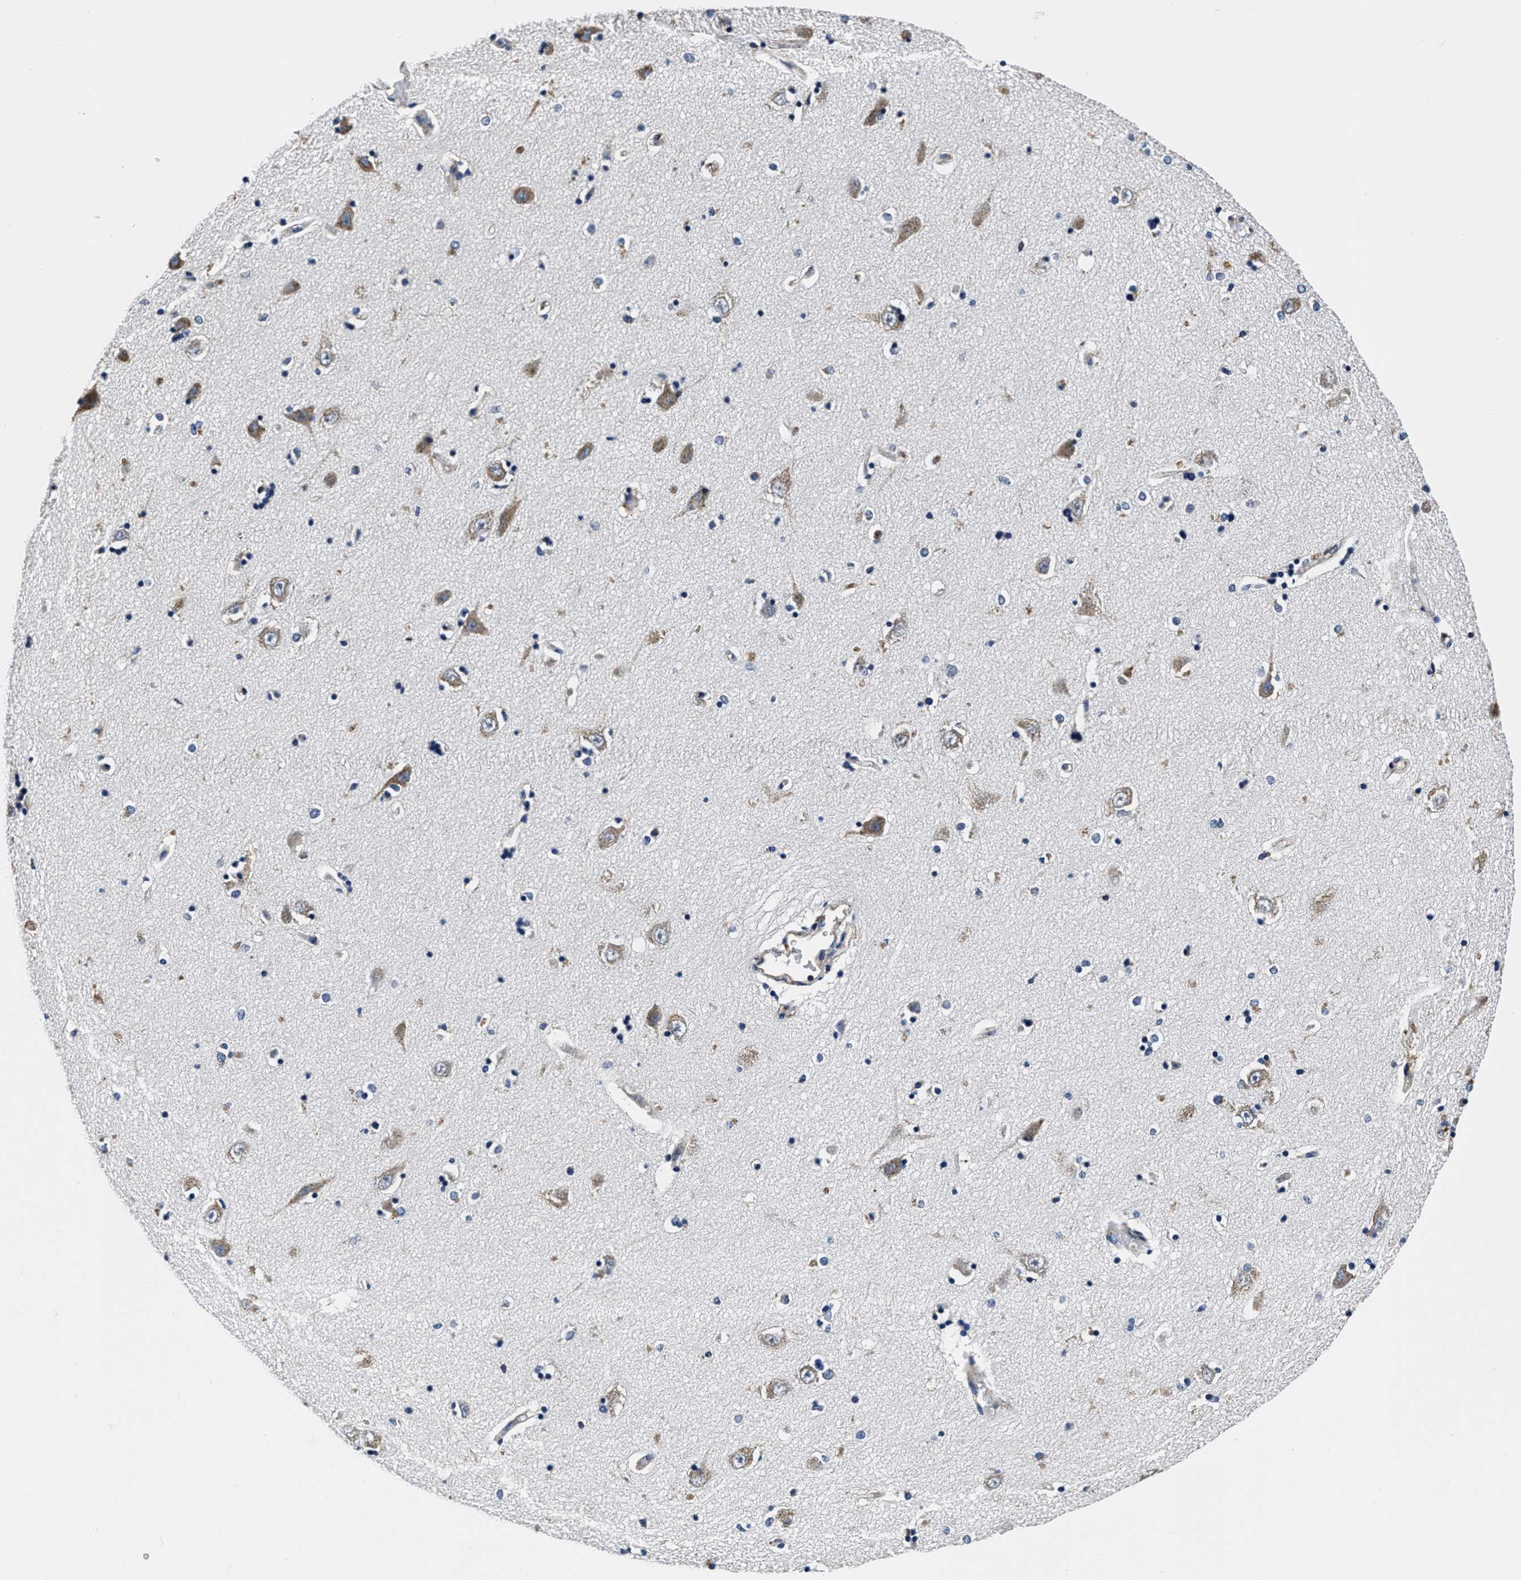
{"staining": {"intensity": "negative", "quantity": "none", "location": "none"}, "tissue": "hippocampus", "cell_type": "Glial cells", "image_type": "normal", "snomed": [{"axis": "morphology", "description": "Normal tissue, NOS"}, {"axis": "topography", "description": "Hippocampus"}], "caption": "The photomicrograph demonstrates no staining of glial cells in normal hippocampus.", "gene": "GRN", "patient": {"sex": "male", "age": 45}}